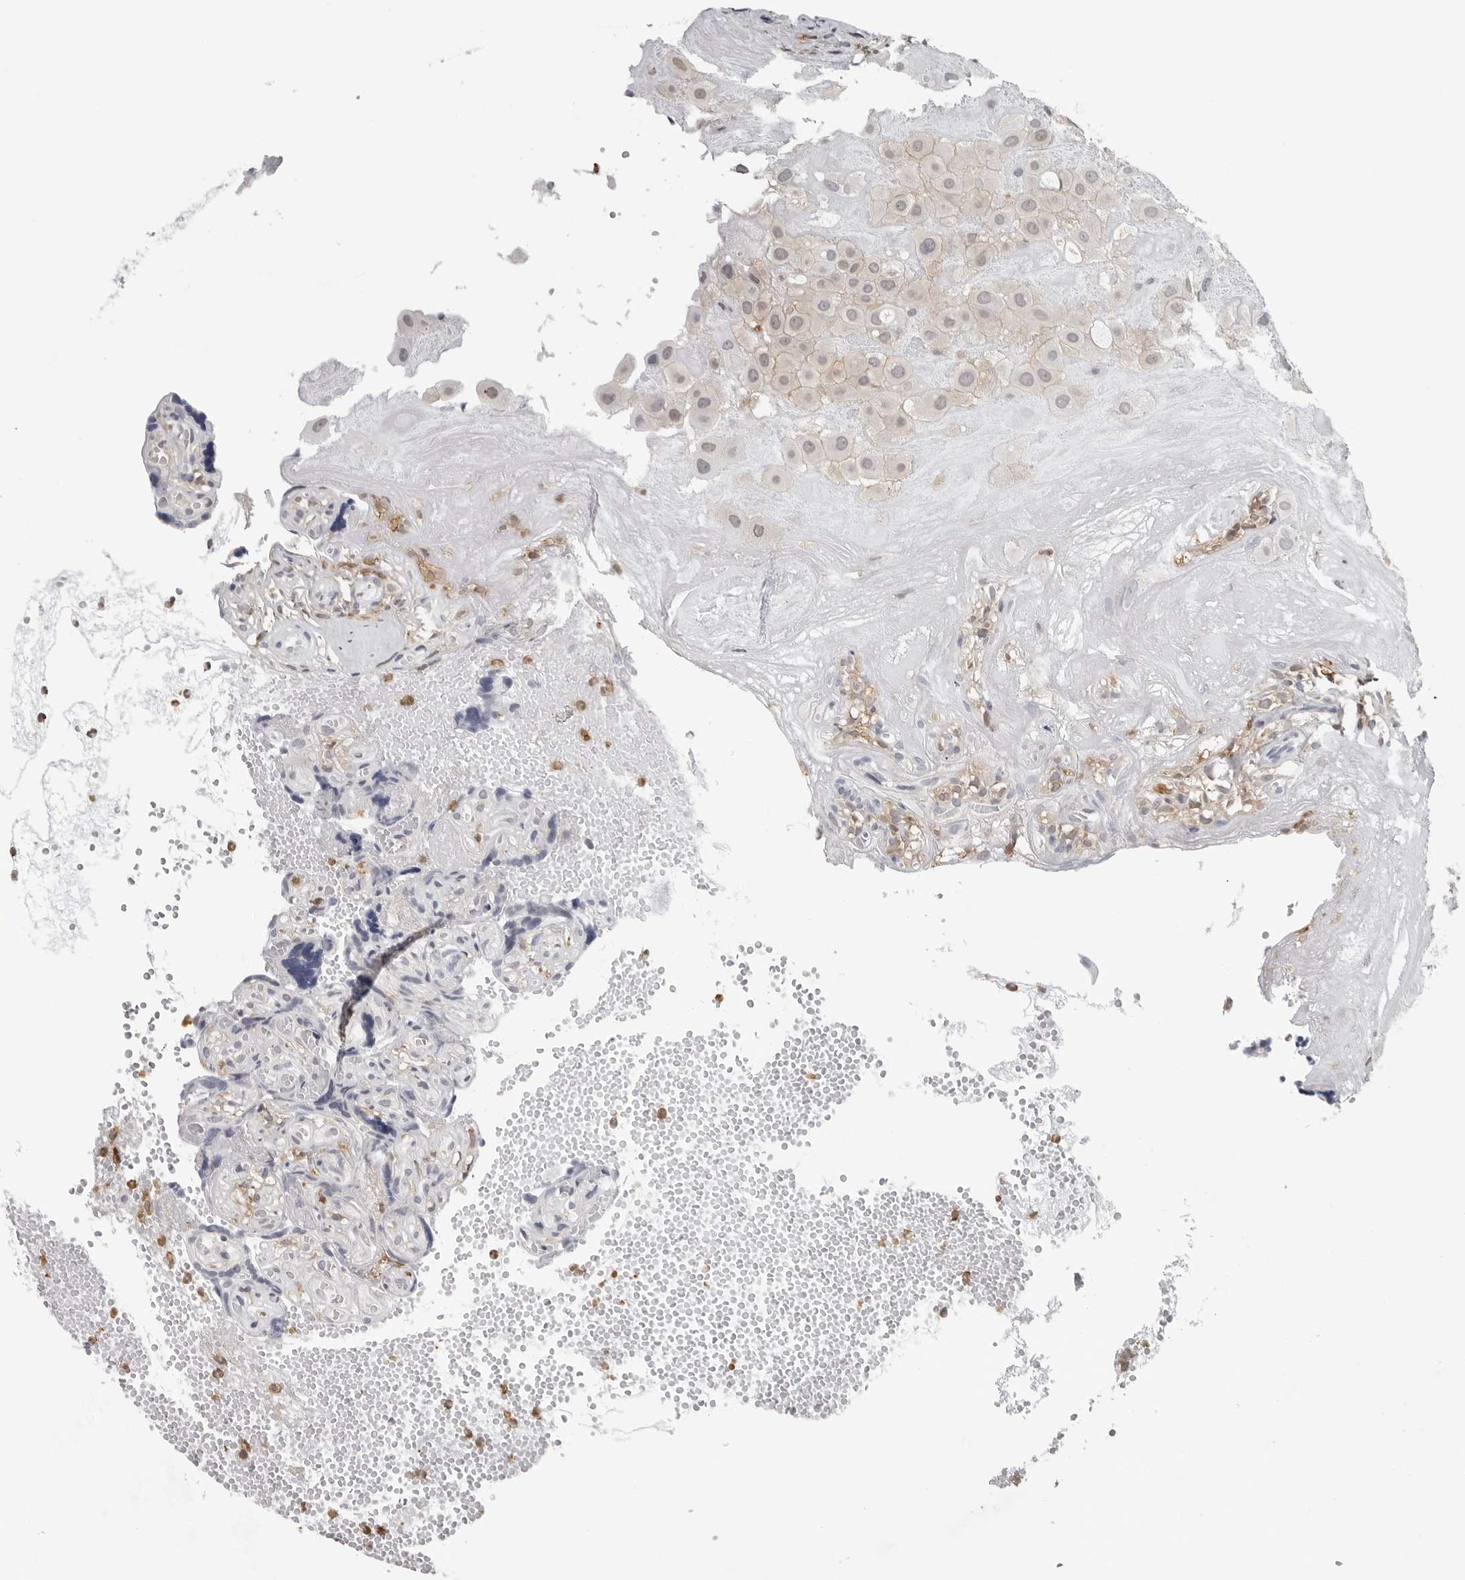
{"staining": {"intensity": "weak", "quantity": "<25%", "location": "nuclear"}, "tissue": "placenta", "cell_type": "Decidual cells", "image_type": "normal", "snomed": [{"axis": "morphology", "description": "Normal tissue, NOS"}, {"axis": "topography", "description": "Placenta"}], "caption": "Micrograph shows no protein staining in decidual cells of benign placenta. (Brightfield microscopy of DAB IHC at high magnification).", "gene": "HSPH1", "patient": {"sex": "female", "age": 30}}